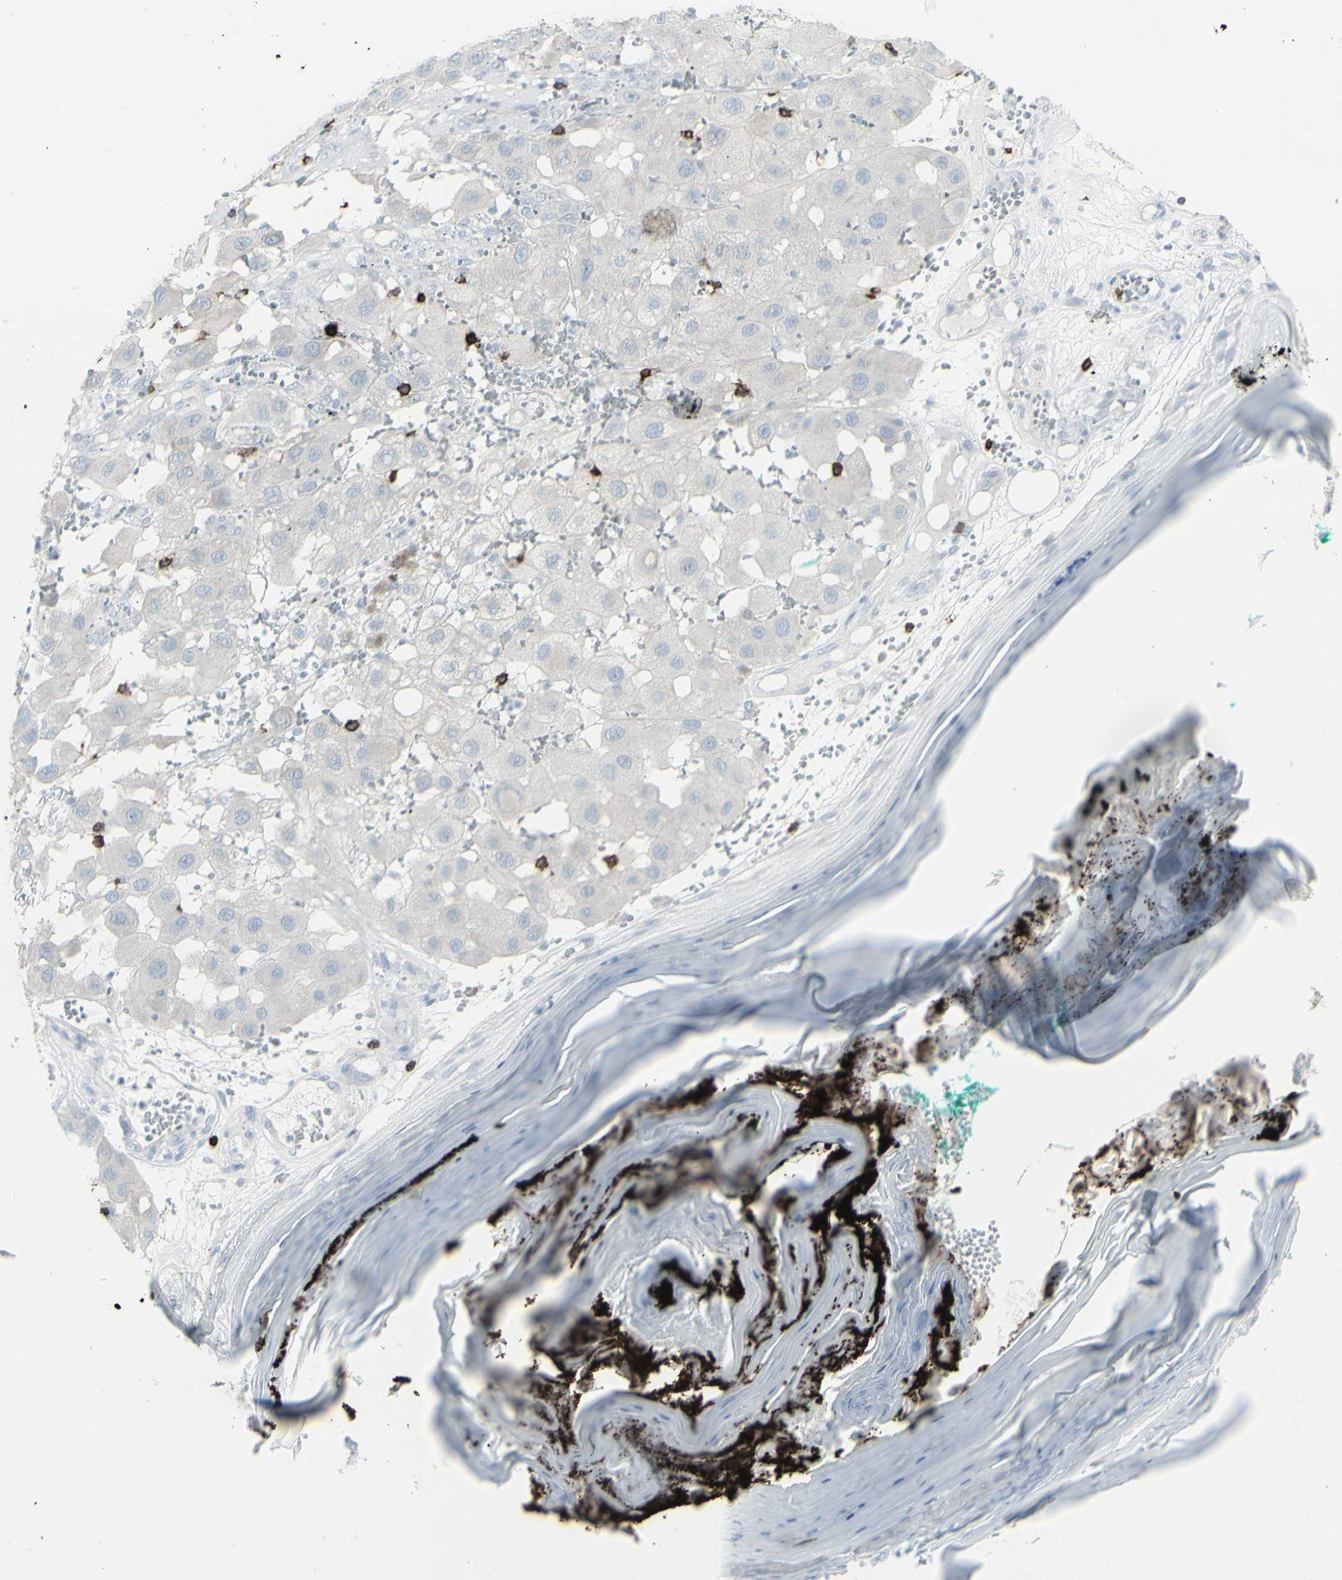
{"staining": {"intensity": "negative", "quantity": "none", "location": "none"}, "tissue": "melanoma", "cell_type": "Tumor cells", "image_type": "cancer", "snomed": [{"axis": "morphology", "description": "Malignant melanoma, NOS"}, {"axis": "topography", "description": "Skin"}], "caption": "The IHC micrograph has no significant positivity in tumor cells of melanoma tissue.", "gene": "CD247", "patient": {"sex": "female", "age": 81}}